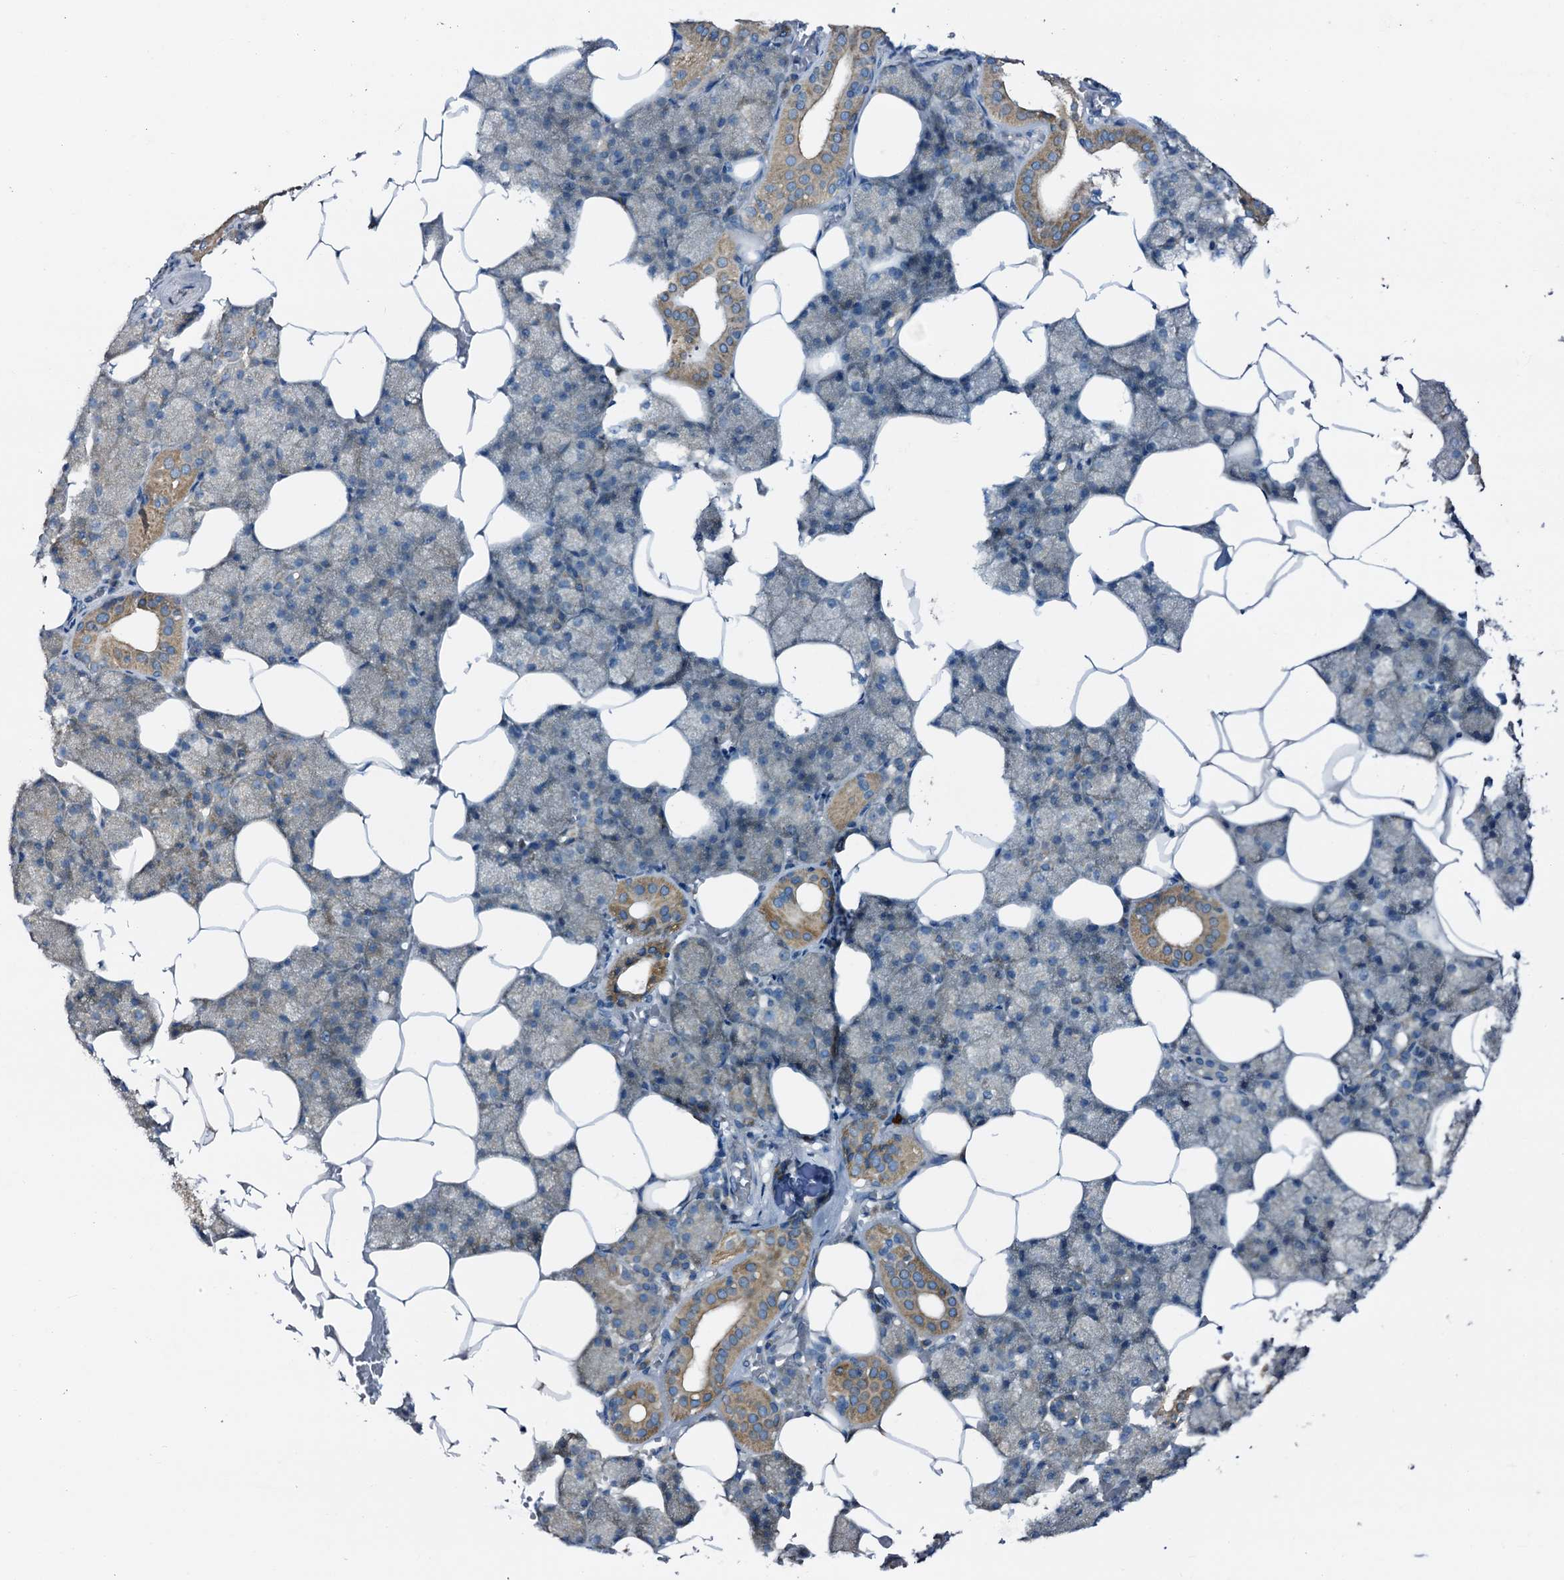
{"staining": {"intensity": "moderate", "quantity": "<25%", "location": "cytoplasmic/membranous"}, "tissue": "salivary gland", "cell_type": "Glandular cells", "image_type": "normal", "snomed": [{"axis": "morphology", "description": "Normal tissue, NOS"}, {"axis": "topography", "description": "Salivary gland"}], "caption": "A brown stain highlights moderate cytoplasmic/membranous staining of a protein in glandular cells of normal salivary gland. Nuclei are stained in blue.", "gene": "STARD13", "patient": {"sex": "male", "age": 62}}